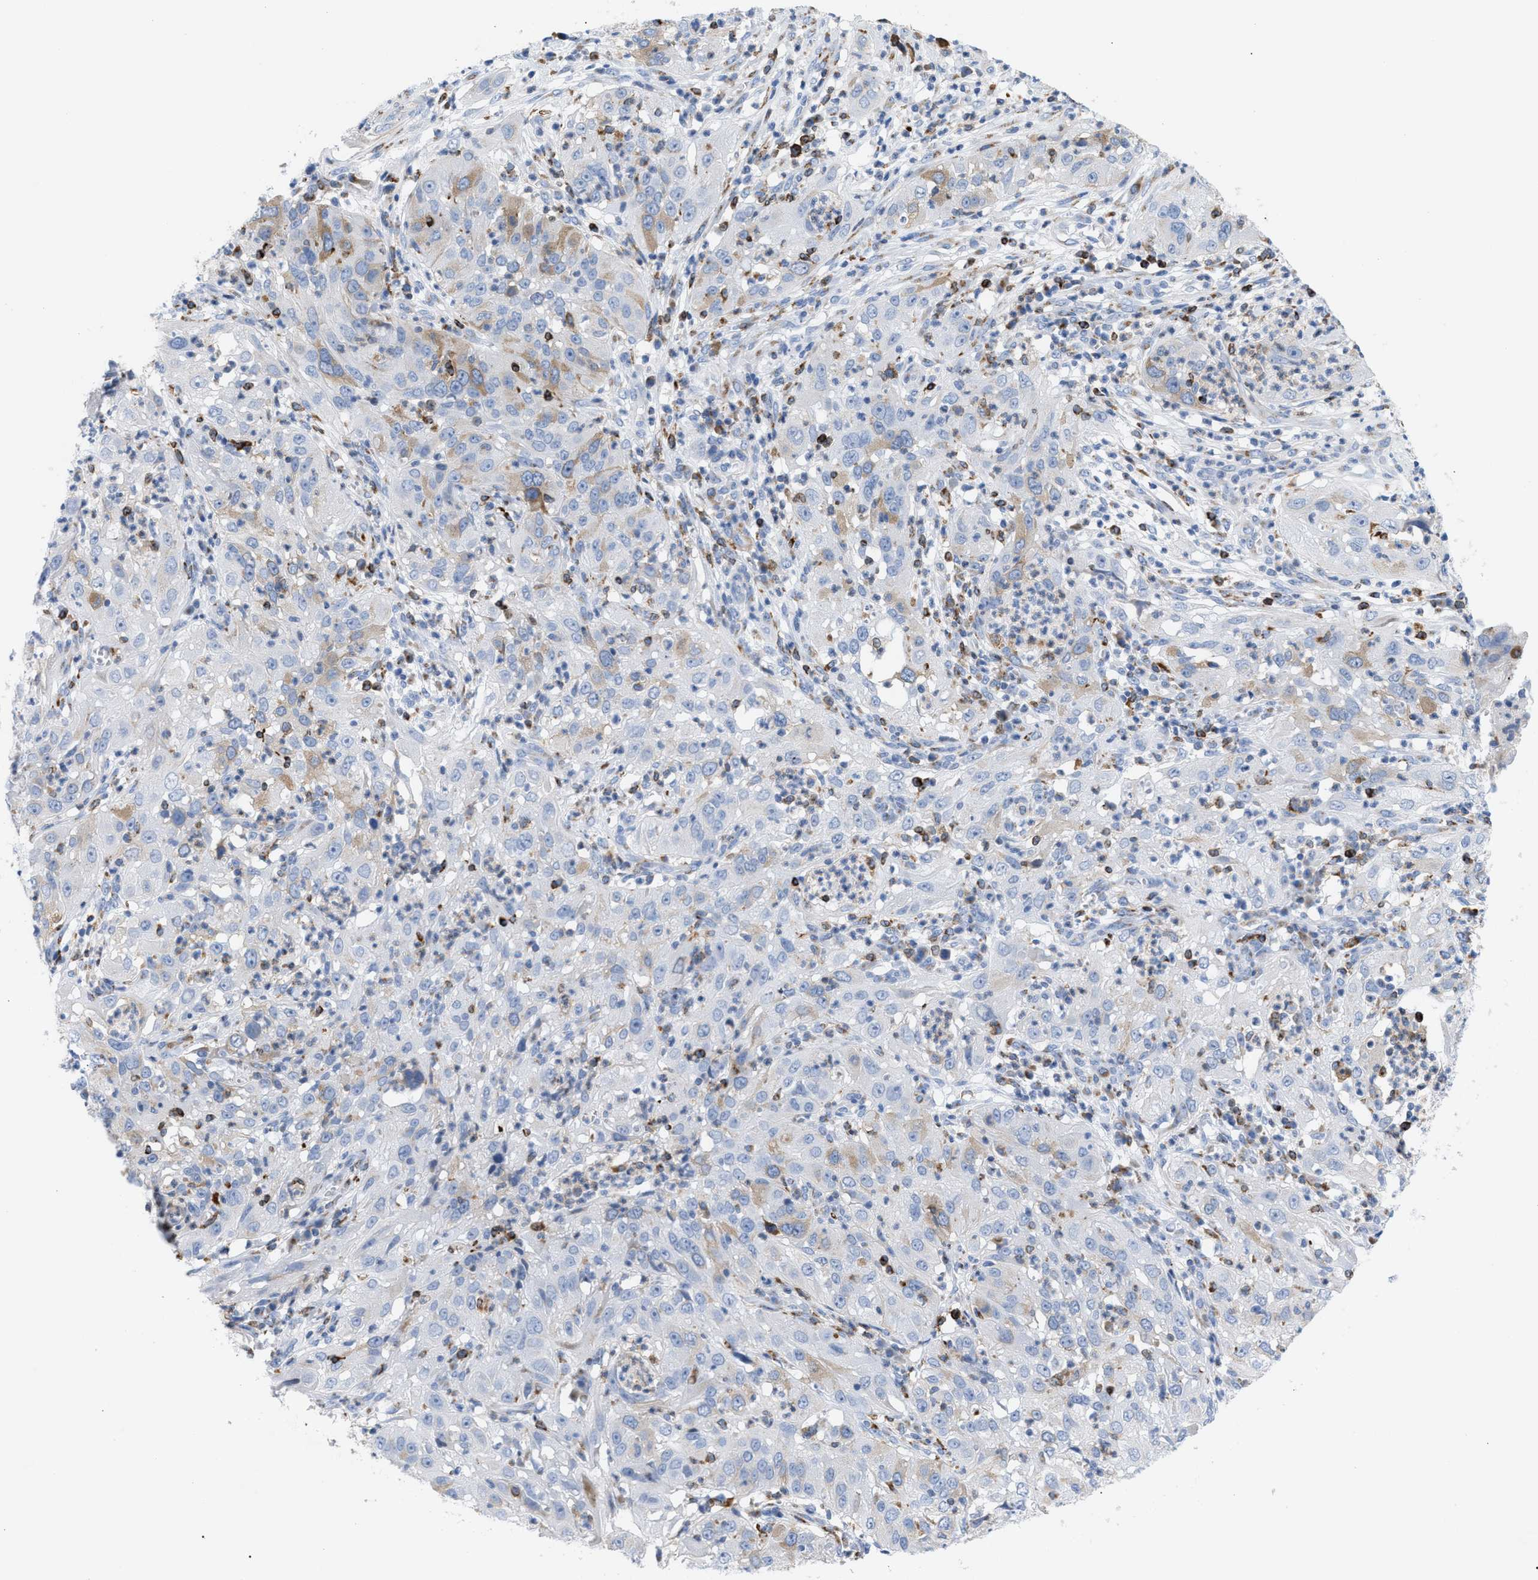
{"staining": {"intensity": "weak", "quantity": "<25%", "location": "cytoplasmic/membranous"}, "tissue": "cervical cancer", "cell_type": "Tumor cells", "image_type": "cancer", "snomed": [{"axis": "morphology", "description": "Squamous cell carcinoma, NOS"}, {"axis": "topography", "description": "Cervix"}], "caption": "Tumor cells are negative for brown protein staining in cervical squamous cell carcinoma.", "gene": "TACC3", "patient": {"sex": "female", "age": 32}}